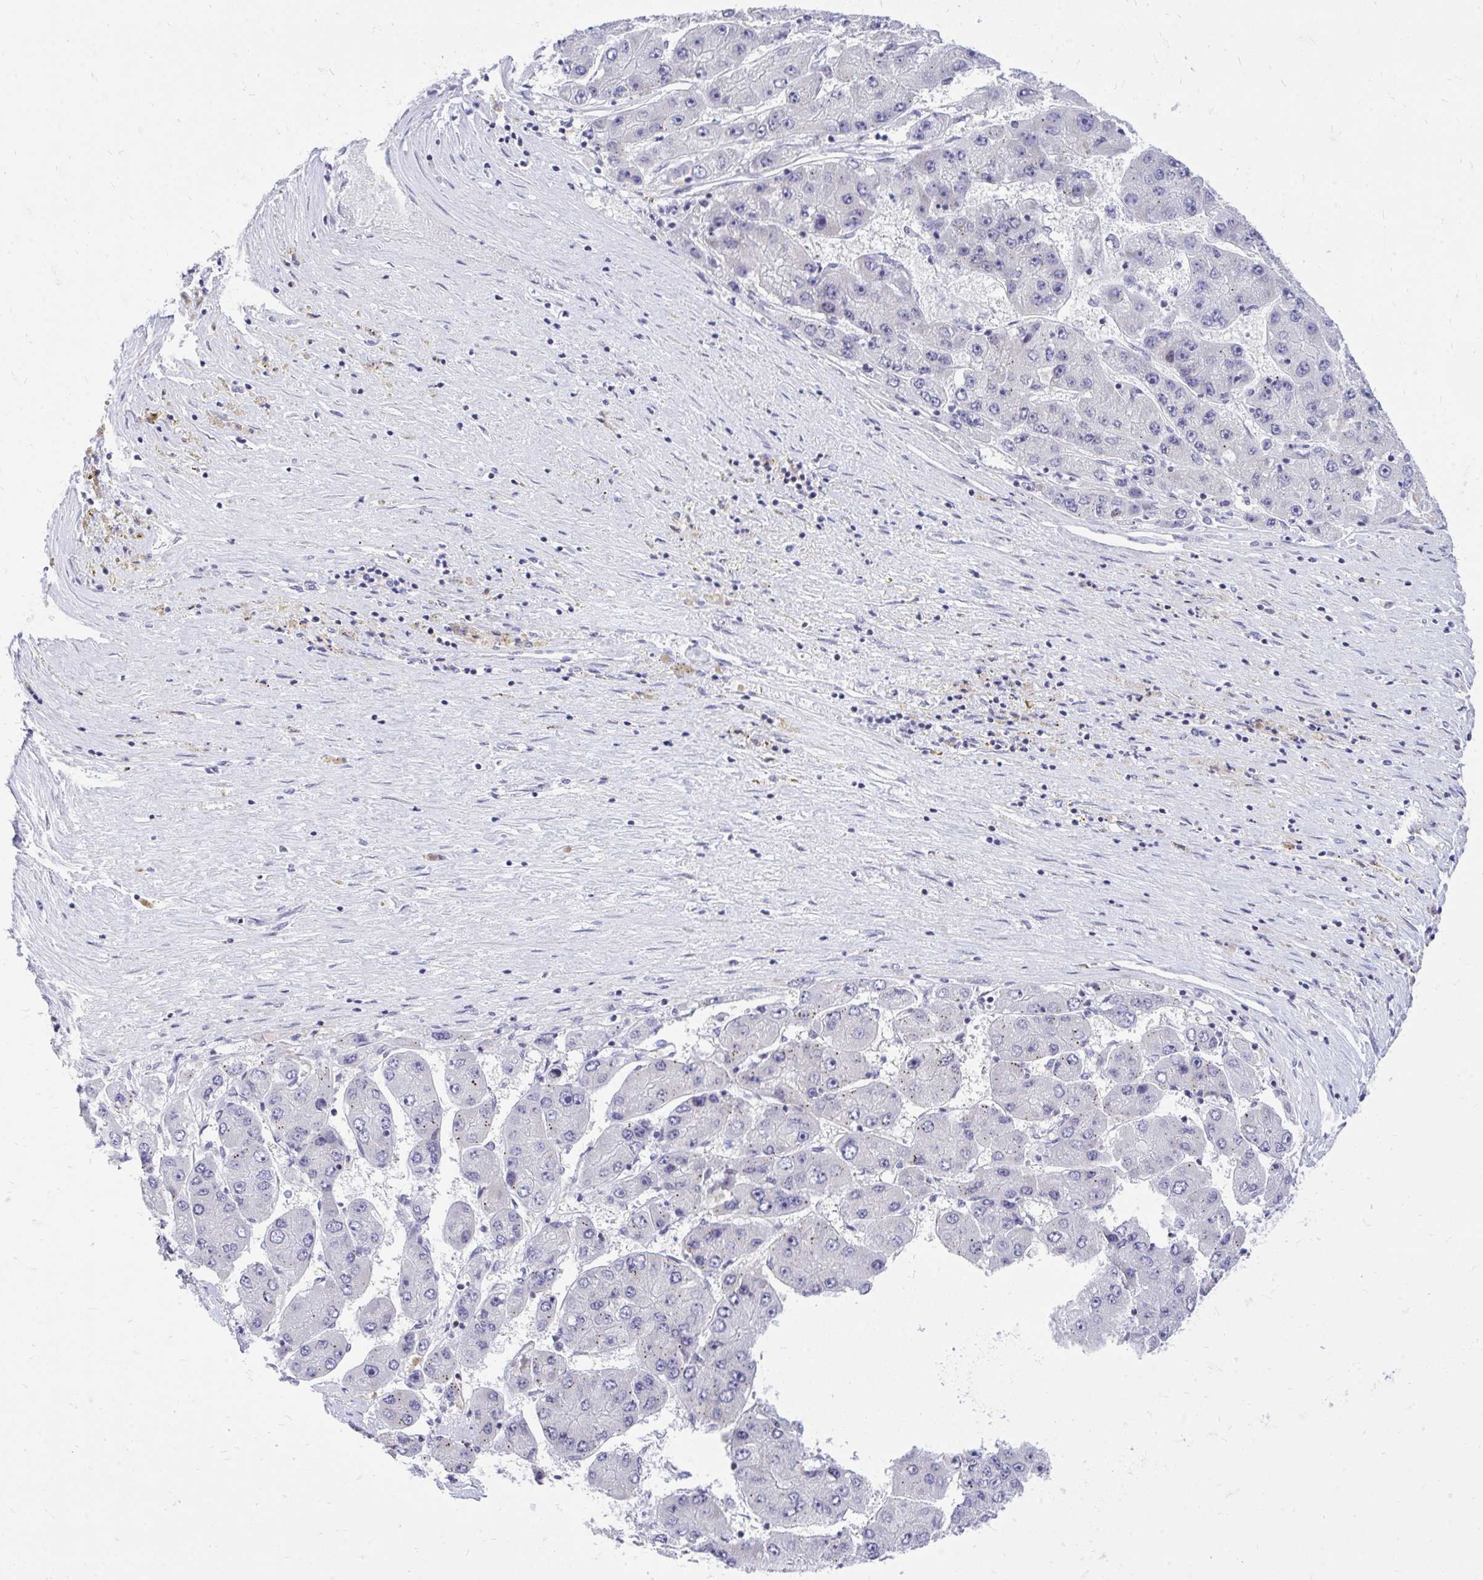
{"staining": {"intensity": "negative", "quantity": "none", "location": "none"}, "tissue": "liver cancer", "cell_type": "Tumor cells", "image_type": "cancer", "snomed": [{"axis": "morphology", "description": "Carcinoma, Hepatocellular, NOS"}, {"axis": "topography", "description": "Liver"}], "caption": "Immunohistochemical staining of liver cancer shows no significant staining in tumor cells.", "gene": "GABRA1", "patient": {"sex": "female", "age": 61}}